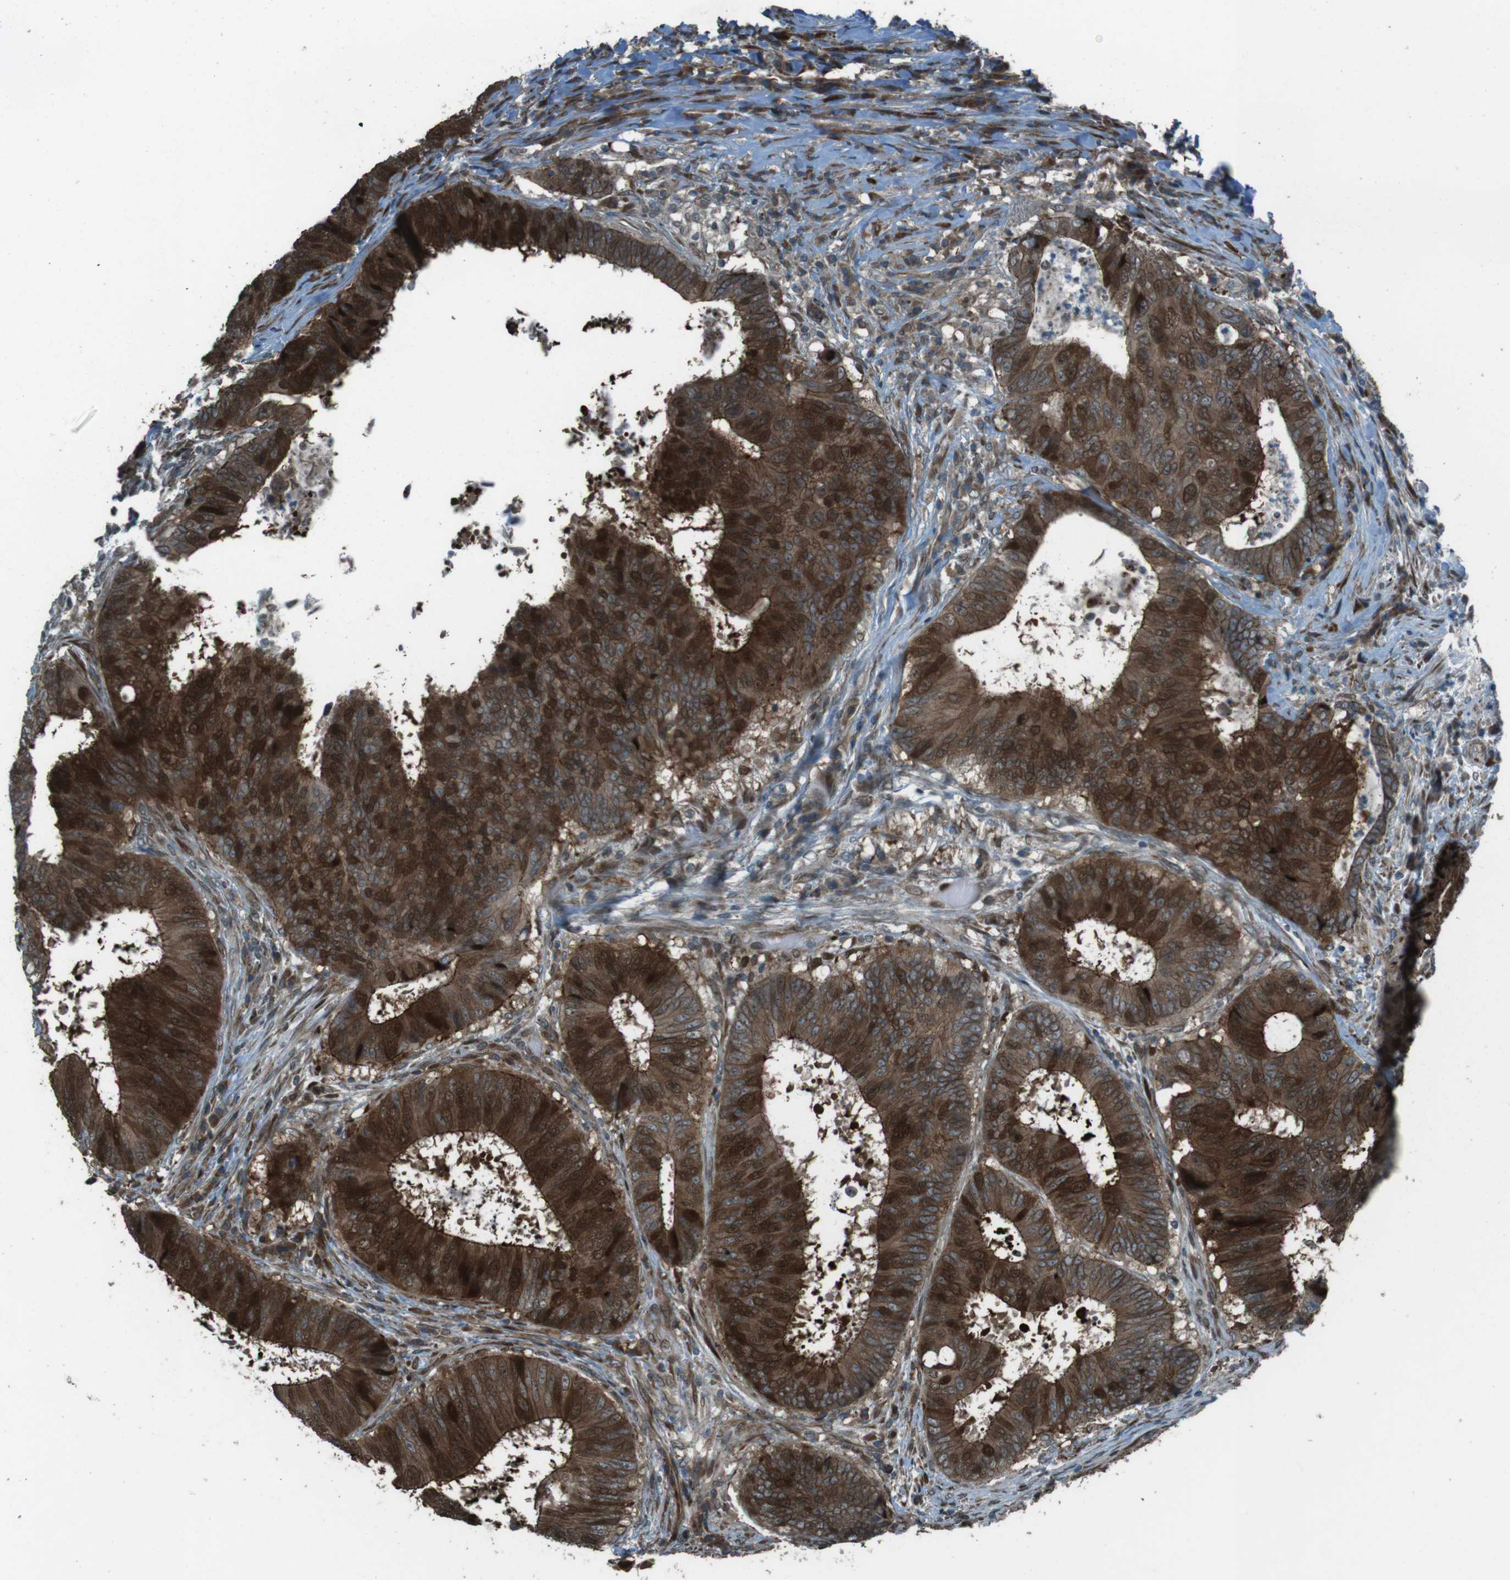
{"staining": {"intensity": "strong", "quantity": ">75%", "location": "cytoplasmic/membranous,nuclear"}, "tissue": "colorectal cancer", "cell_type": "Tumor cells", "image_type": "cancer", "snomed": [{"axis": "morphology", "description": "Adenocarcinoma, NOS"}, {"axis": "topography", "description": "Rectum"}], "caption": "There is high levels of strong cytoplasmic/membranous and nuclear positivity in tumor cells of colorectal adenocarcinoma, as demonstrated by immunohistochemical staining (brown color).", "gene": "ZNF330", "patient": {"sex": "male", "age": 72}}